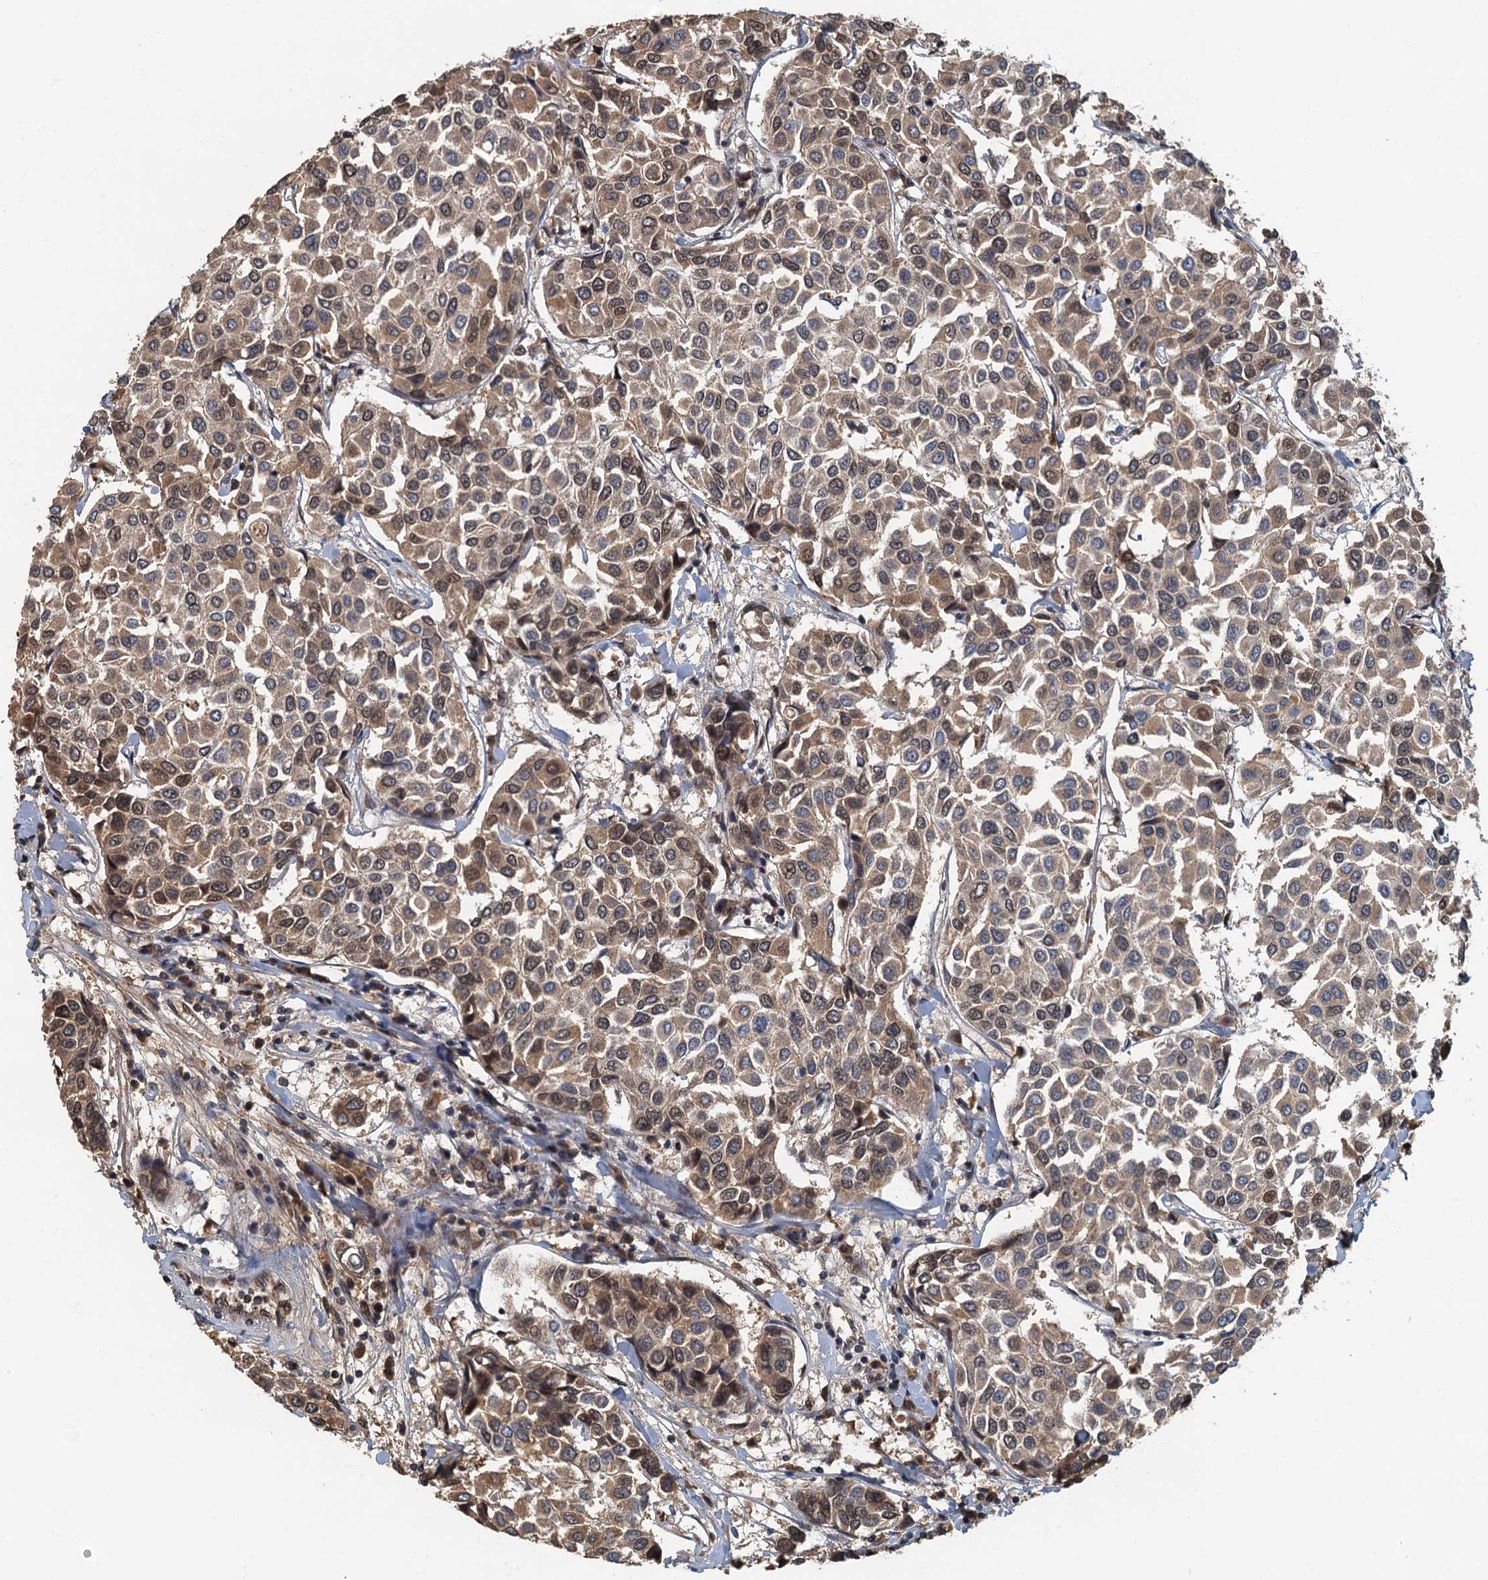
{"staining": {"intensity": "weak", "quantity": ">75%", "location": "cytoplasmic/membranous"}, "tissue": "breast cancer", "cell_type": "Tumor cells", "image_type": "cancer", "snomed": [{"axis": "morphology", "description": "Duct carcinoma"}, {"axis": "topography", "description": "Breast"}], "caption": "Infiltrating ductal carcinoma (breast) stained with a brown dye shows weak cytoplasmic/membranous positive staining in approximately >75% of tumor cells.", "gene": "CKAP2L", "patient": {"sex": "female", "age": 55}}